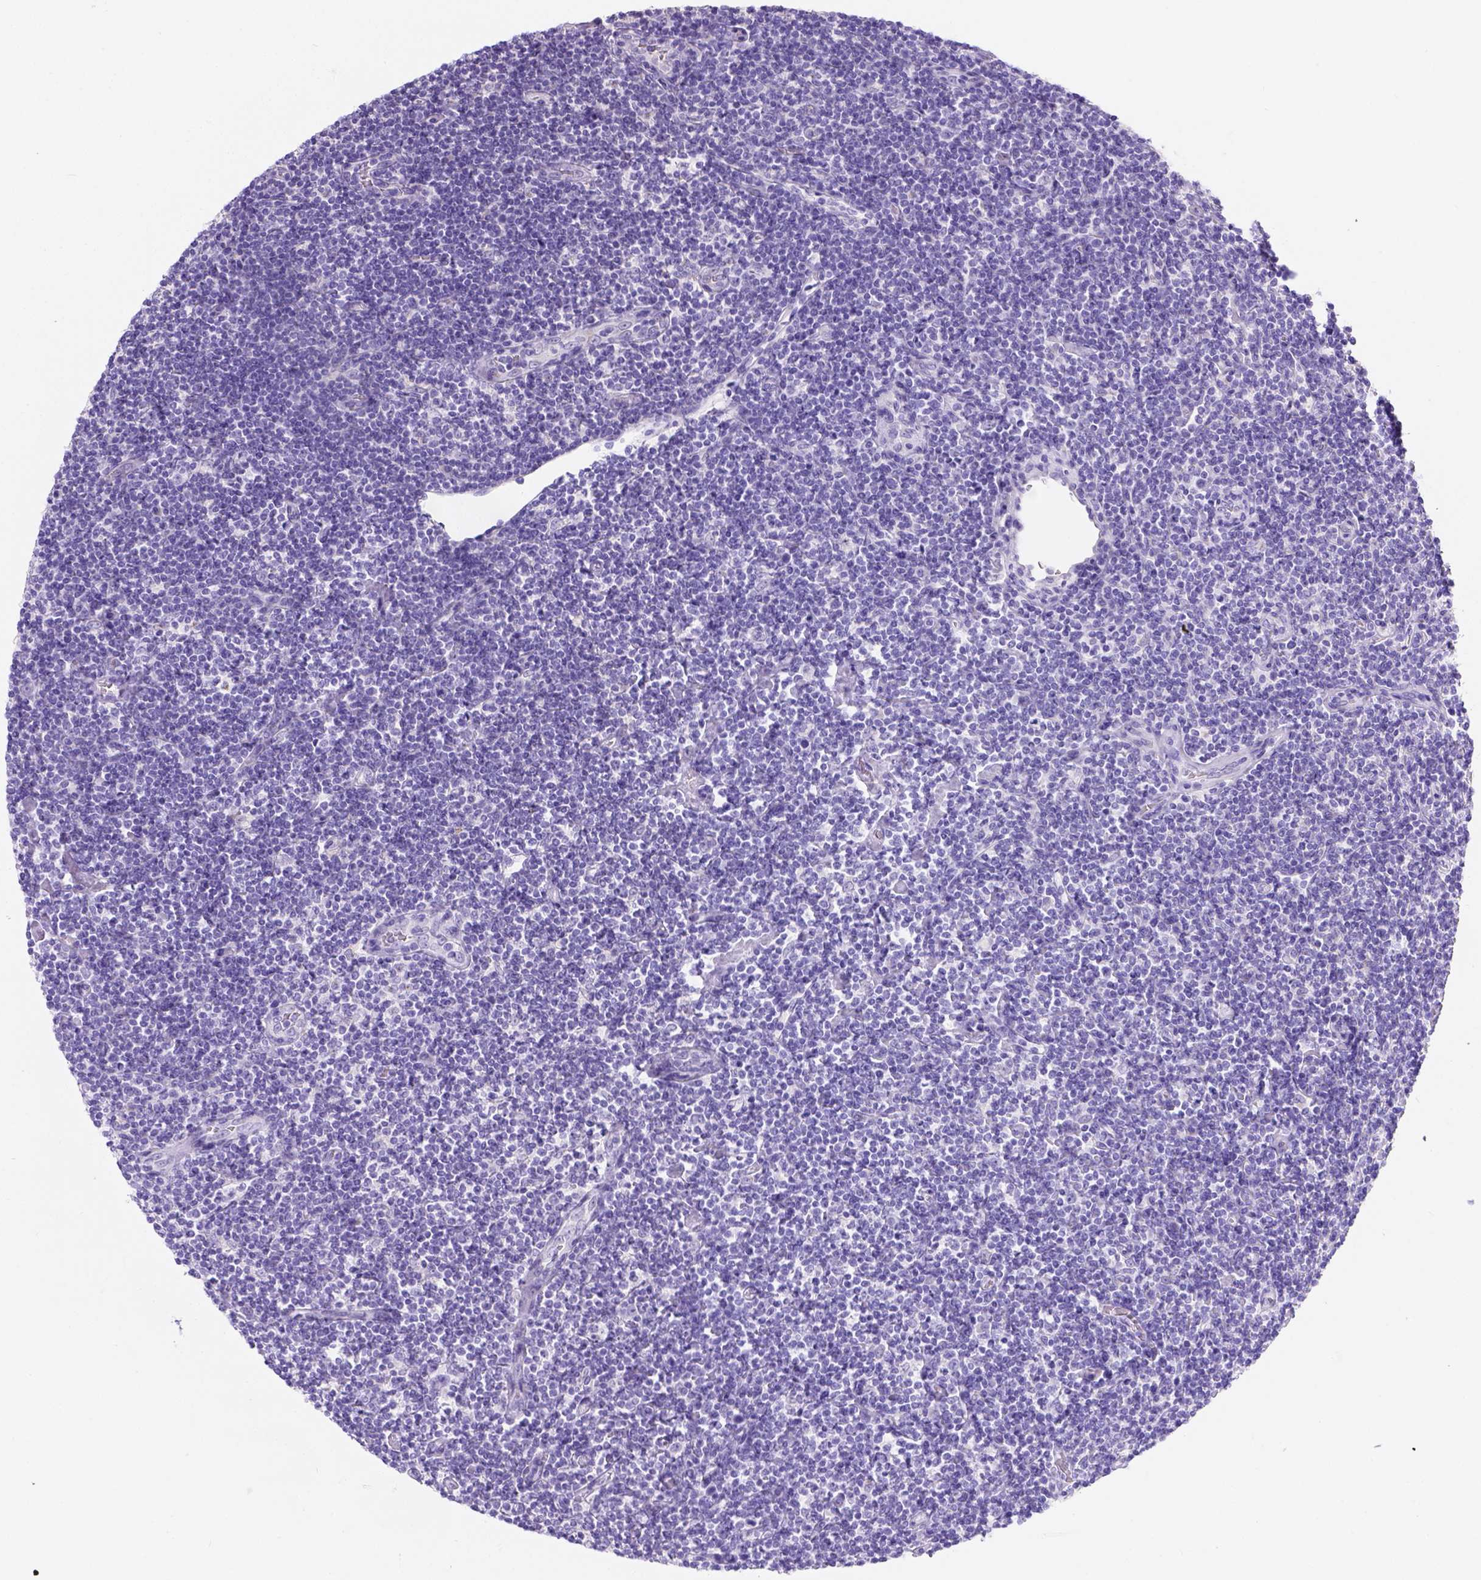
{"staining": {"intensity": "negative", "quantity": "none", "location": "none"}, "tissue": "lymphoma", "cell_type": "Tumor cells", "image_type": "cancer", "snomed": [{"axis": "morphology", "description": "Hodgkin's disease, NOS"}, {"axis": "topography", "description": "Lymph node"}], "caption": "Tumor cells show no significant expression in Hodgkin's disease. Nuclei are stained in blue.", "gene": "PHF7", "patient": {"sex": "male", "age": 40}}